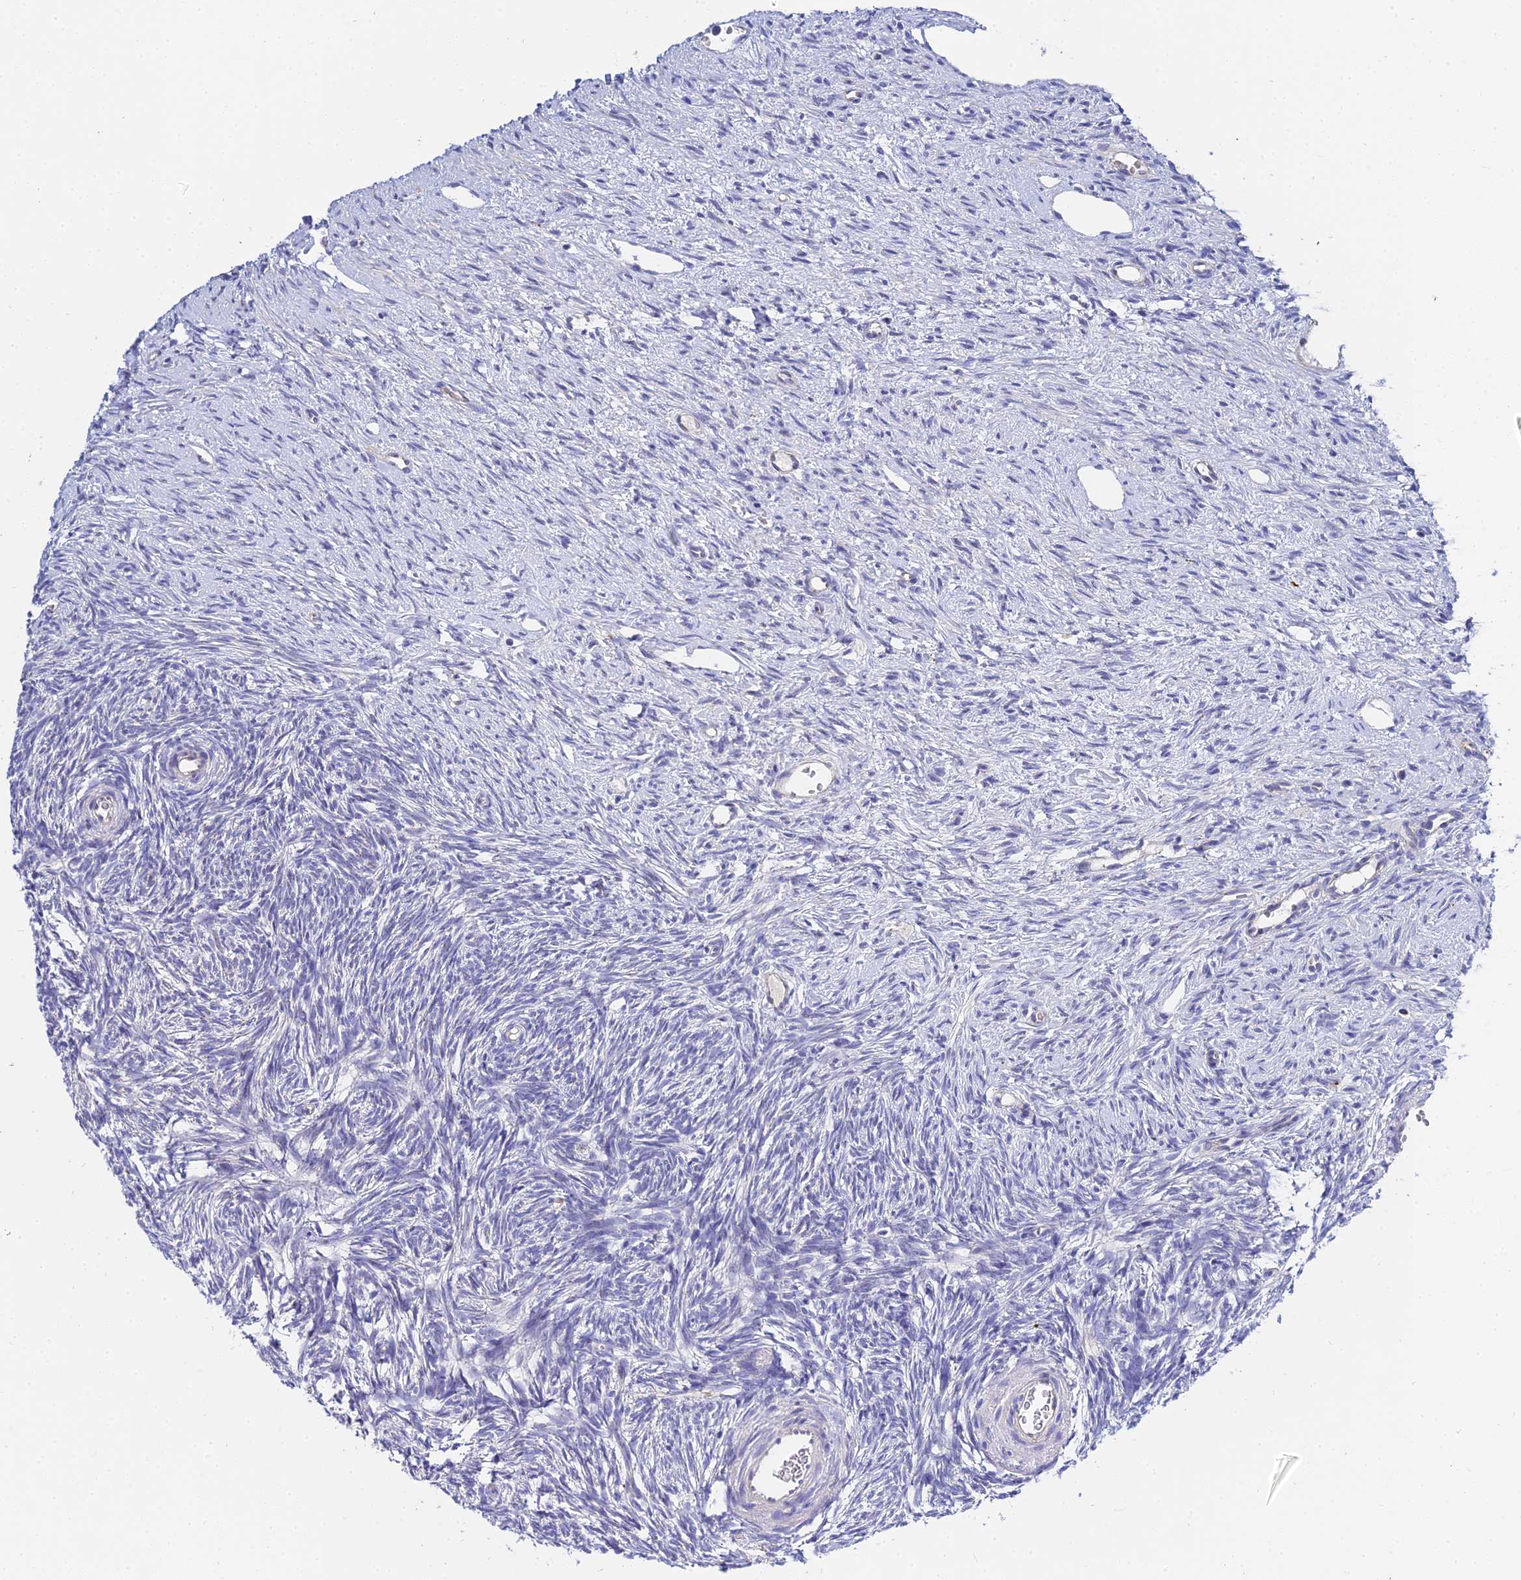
{"staining": {"intensity": "negative", "quantity": "none", "location": "none"}, "tissue": "ovary", "cell_type": "Ovarian stroma cells", "image_type": "normal", "snomed": [{"axis": "morphology", "description": "Normal tissue, NOS"}, {"axis": "topography", "description": "Ovary"}], "caption": "Immunohistochemistry image of unremarkable human ovary stained for a protein (brown), which reveals no positivity in ovarian stroma cells.", "gene": "APOBEC3H", "patient": {"sex": "female", "age": 51}}